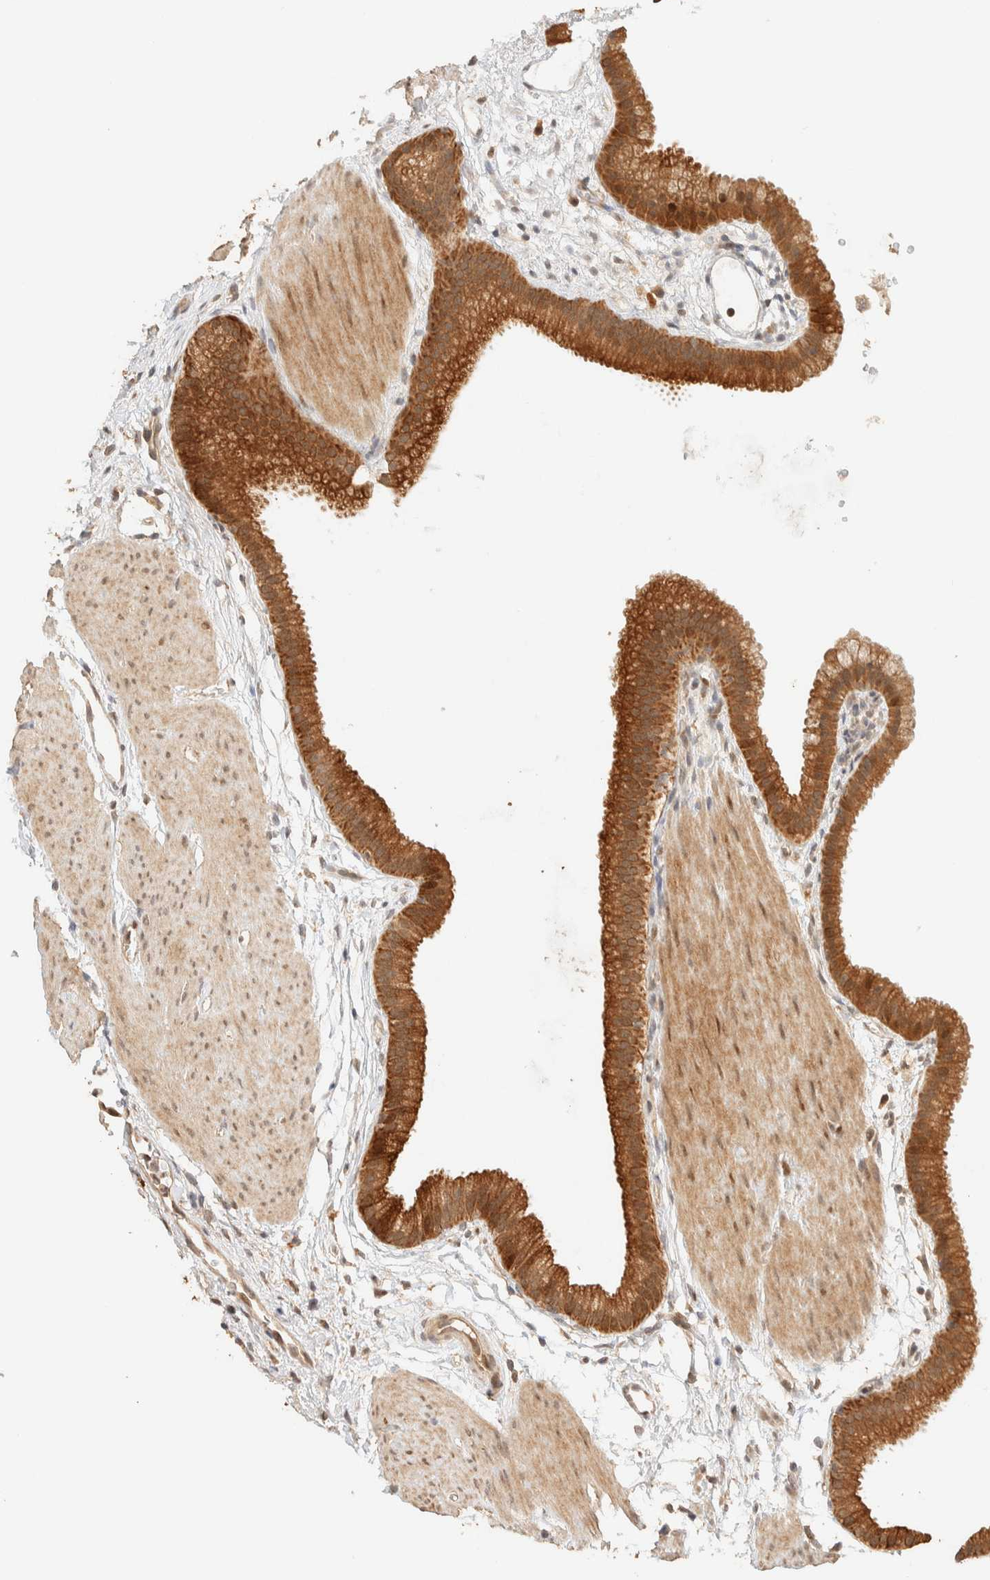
{"staining": {"intensity": "strong", "quantity": ">75%", "location": "cytoplasmic/membranous,nuclear"}, "tissue": "gallbladder", "cell_type": "Glandular cells", "image_type": "normal", "snomed": [{"axis": "morphology", "description": "Normal tissue, NOS"}, {"axis": "topography", "description": "Gallbladder"}], "caption": "Immunohistochemical staining of benign gallbladder displays >75% levels of strong cytoplasmic/membranous,nuclear protein positivity in approximately >75% of glandular cells.", "gene": "ZBTB34", "patient": {"sex": "female", "age": 64}}